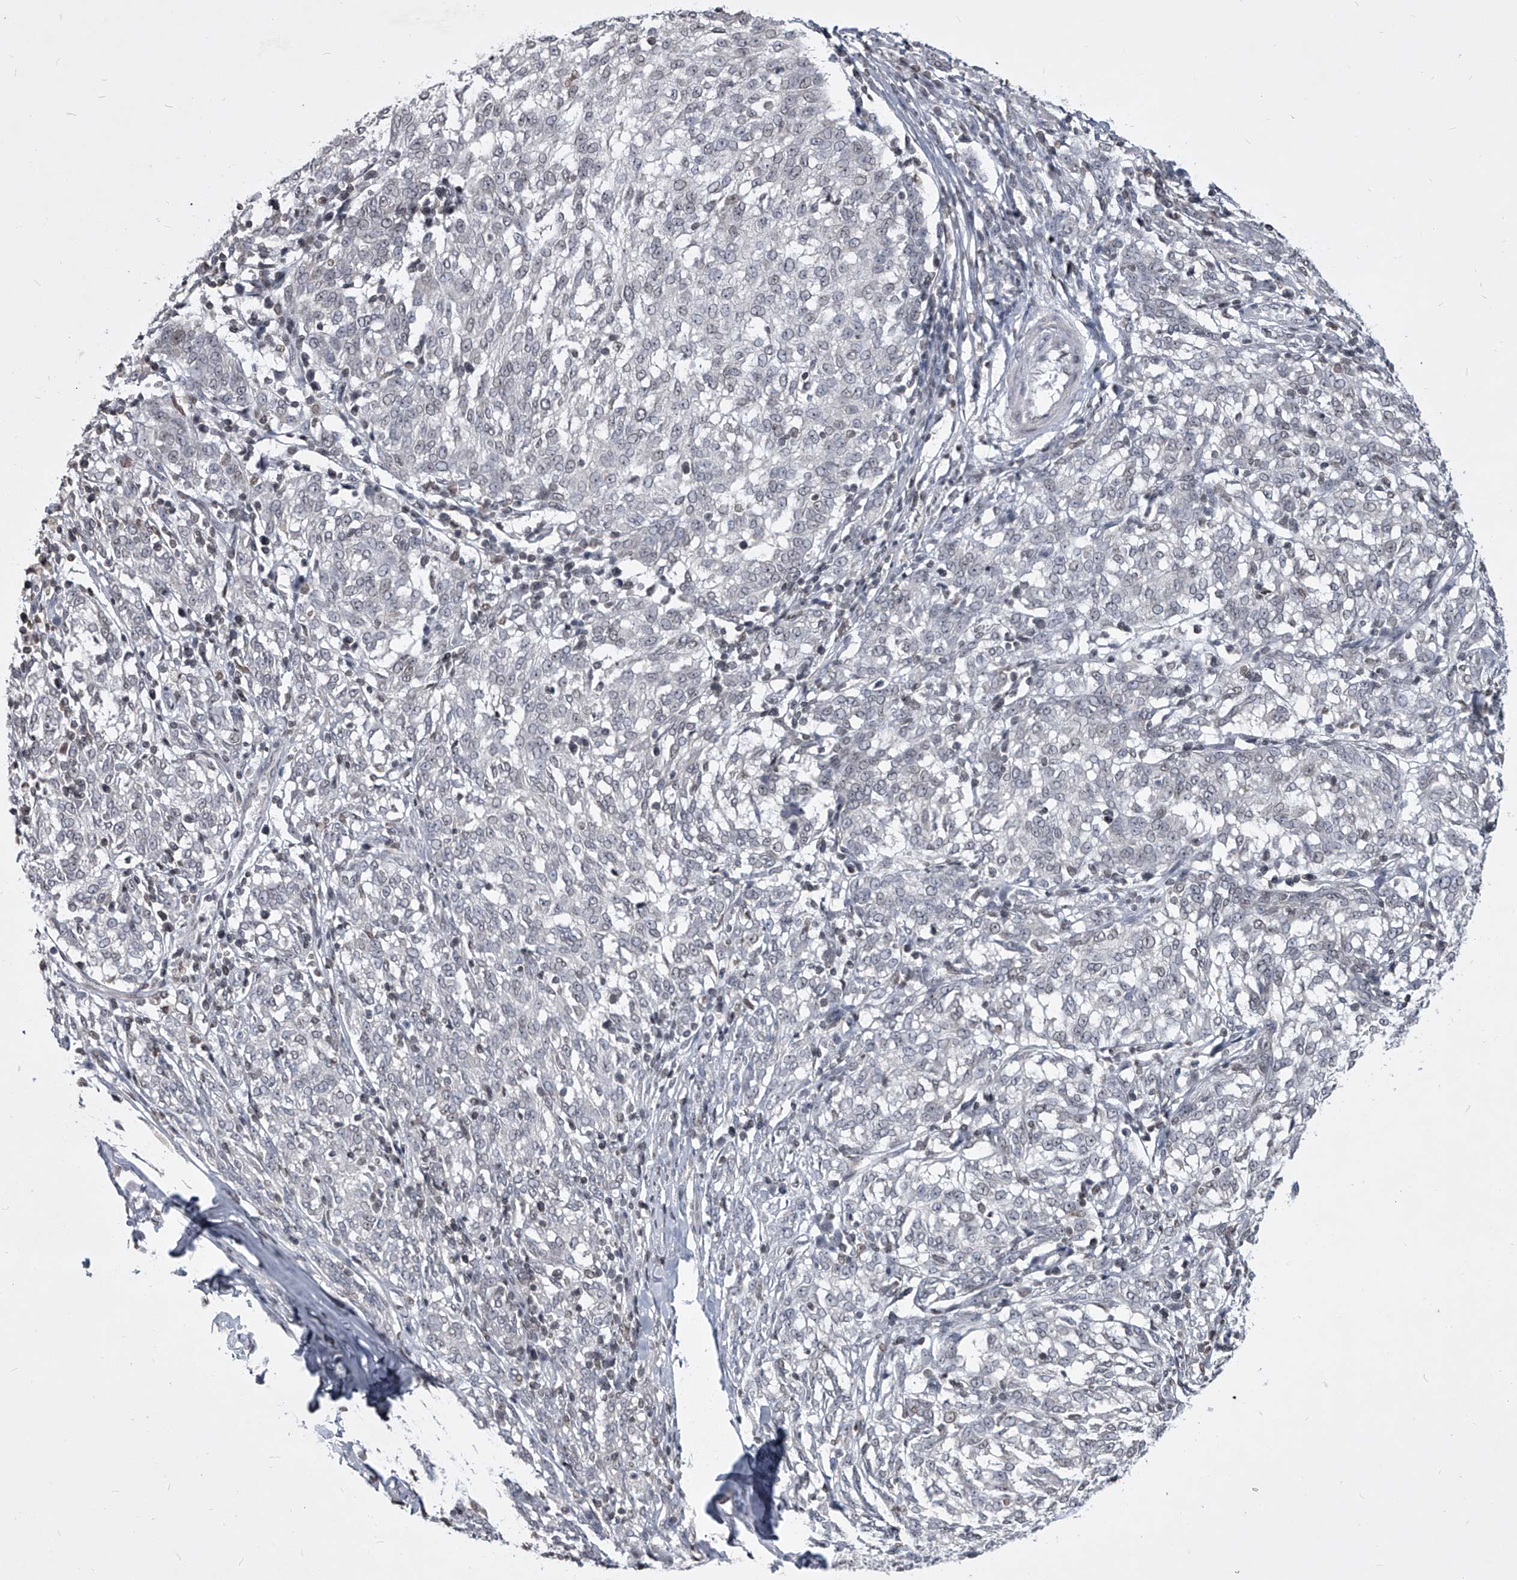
{"staining": {"intensity": "negative", "quantity": "none", "location": "none"}, "tissue": "melanoma", "cell_type": "Tumor cells", "image_type": "cancer", "snomed": [{"axis": "morphology", "description": "Malignant melanoma, NOS"}, {"axis": "topography", "description": "Skin"}], "caption": "Tumor cells are negative for brown protein staining in melanoma.", "gene": "PPIL4", "patient": {"sex": "female", "age": 72}}